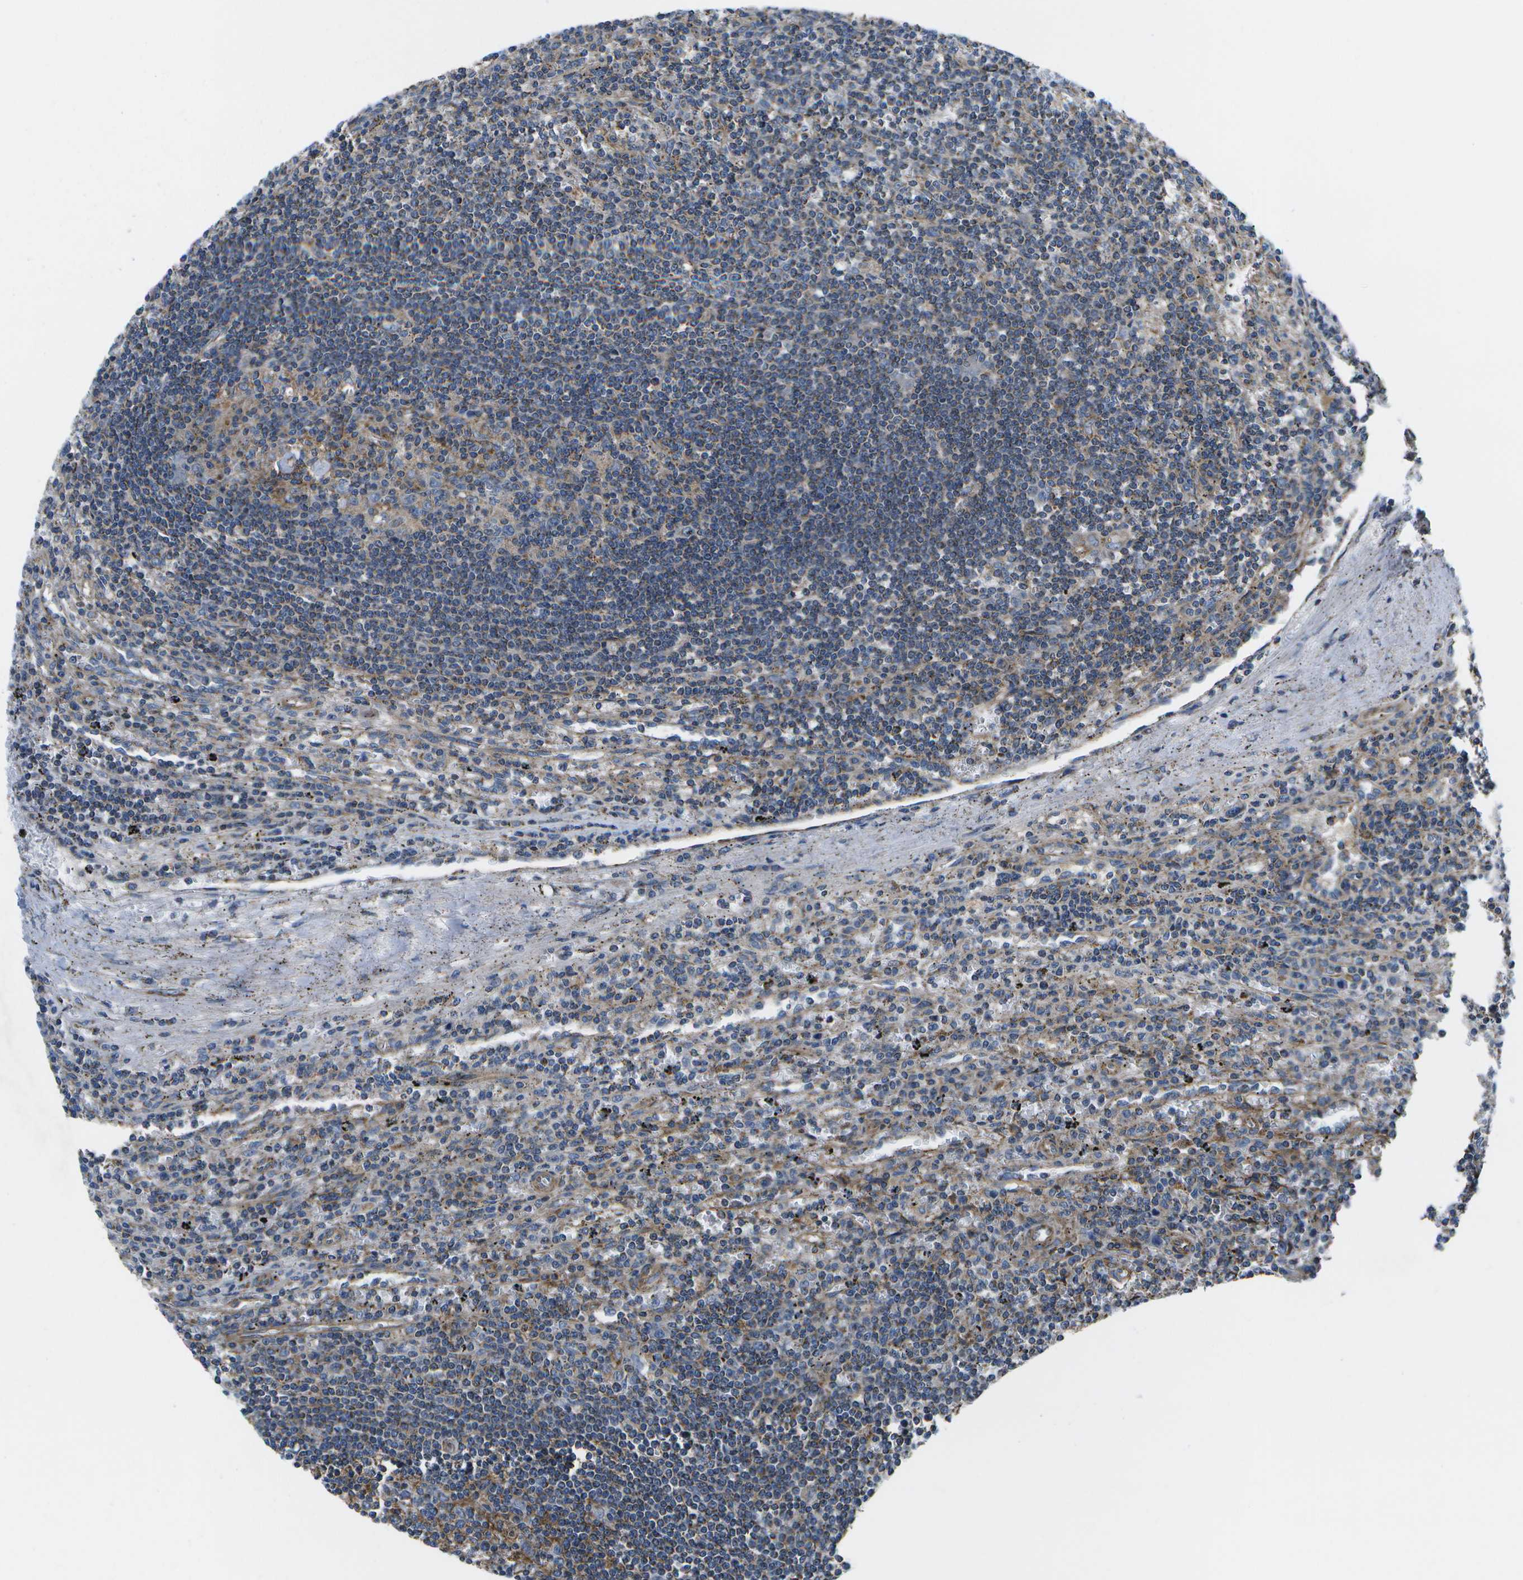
{"staining": {"intensity": "weak", "quantity": "<25%", "location": "cytoplasmic/membranous"}, "tissue": "lymphoma", "cell_type": "Tumor cells", "image_type": "cancer", "snomed": [{"axis": "morphology", "description": "Malignant lymphoma, non-Hodgkin's type, Low grade"}, {"axis": "topography", "description": "Spleen"}], "caption": "Immunohistochemical staining of human malignant lymphoma, non-Hodgkin's type (low-grade) exhibits no significant staining in tumor cells.", "gene": "MVK", "patient": {"sex": "male", "age": 76}}